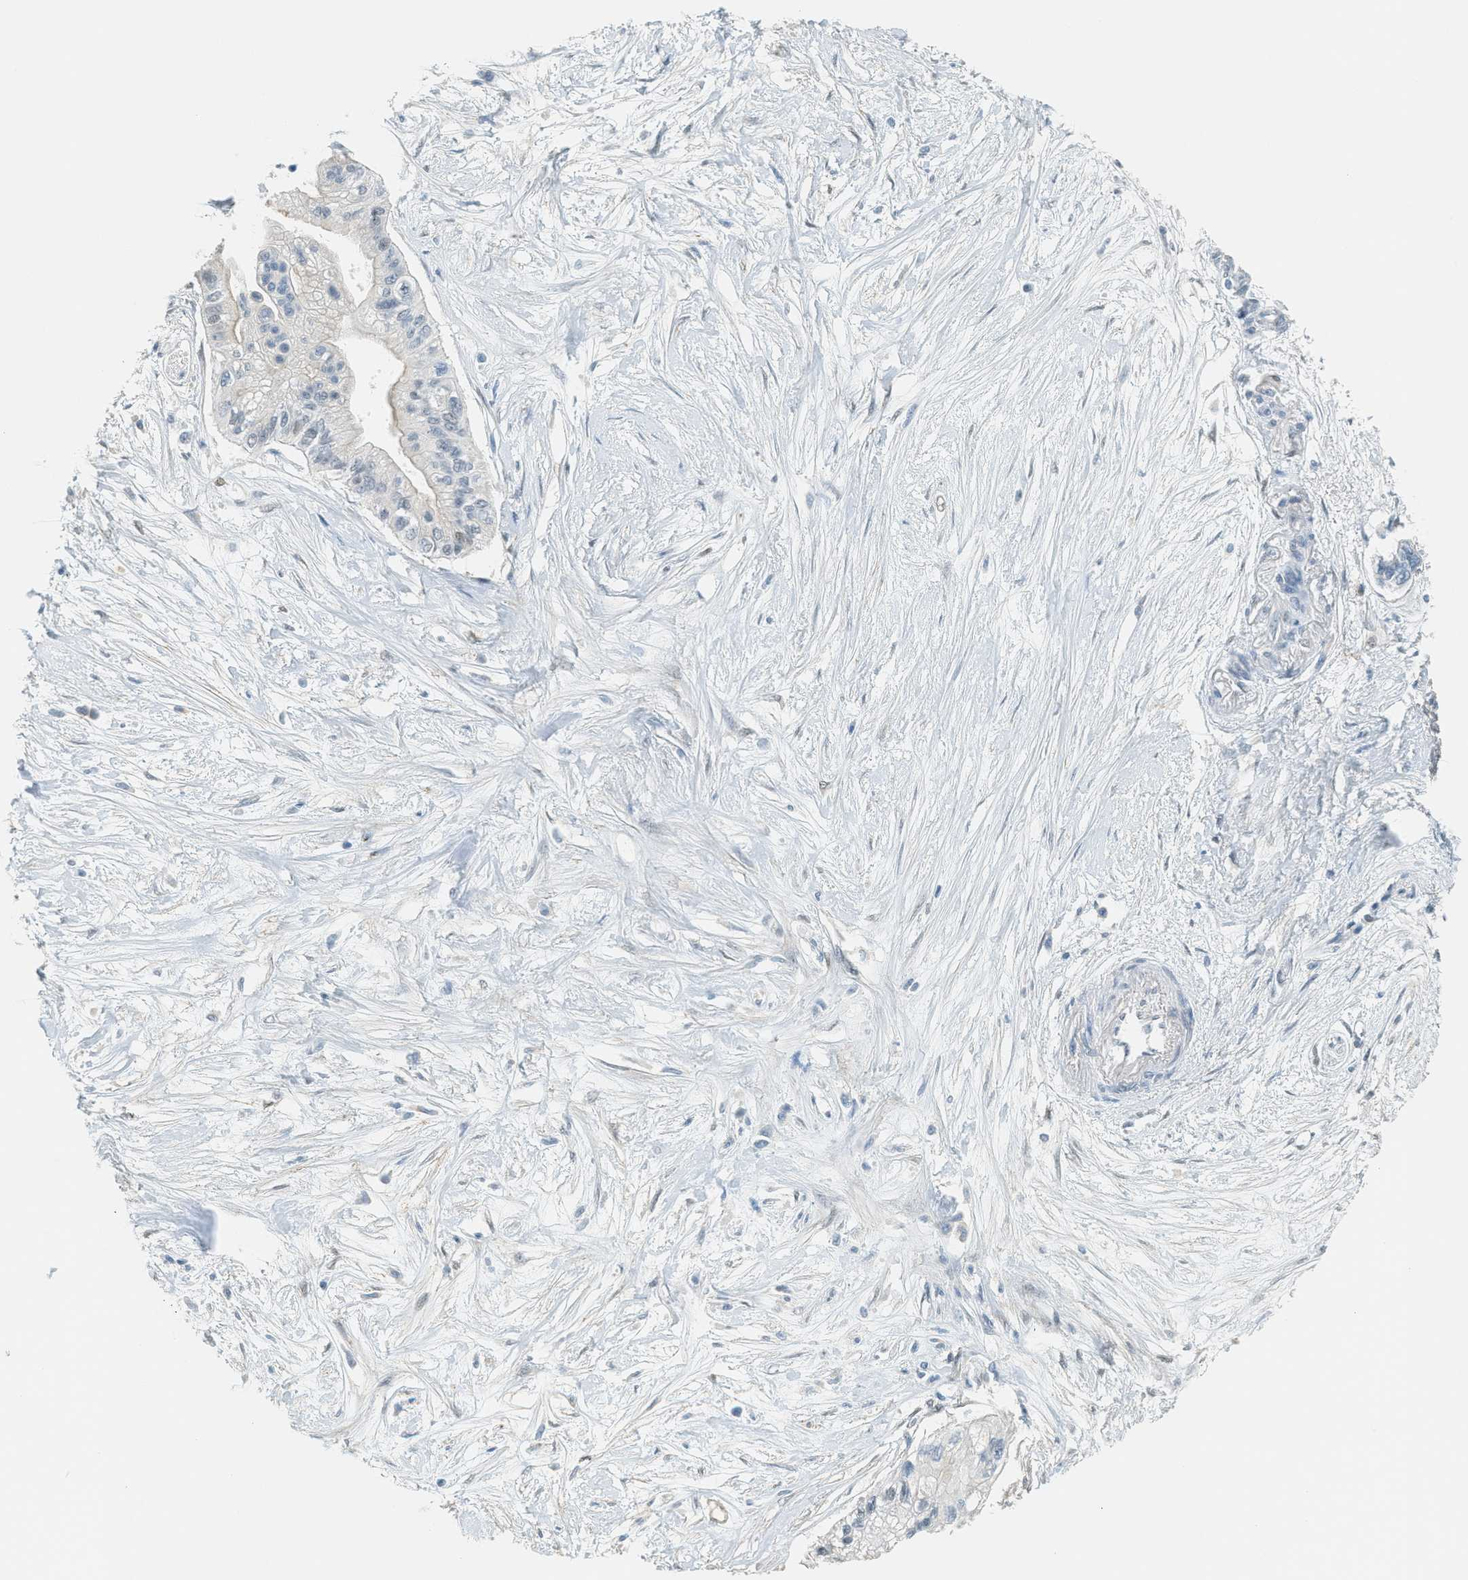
{"staining": {"intensity": "negative", "quantity": "none", "location": "none"}, "tissue": "pancreatic cancer", "cell_type": "Tumor cells", "image_type": "cancer", "snomed": [{"axis": "morphology", "description": "Adenocarcinoma, NOS"}, {"axis": "topography", "description": "Pancreas"}], "caption": "Immunohistochemical staining of pancreatic cancer (adenocarcinoma) shows no significant positivity in tumor cells.", "gene": "TCF3", "patient": {"sex": "female", "age": 77}}